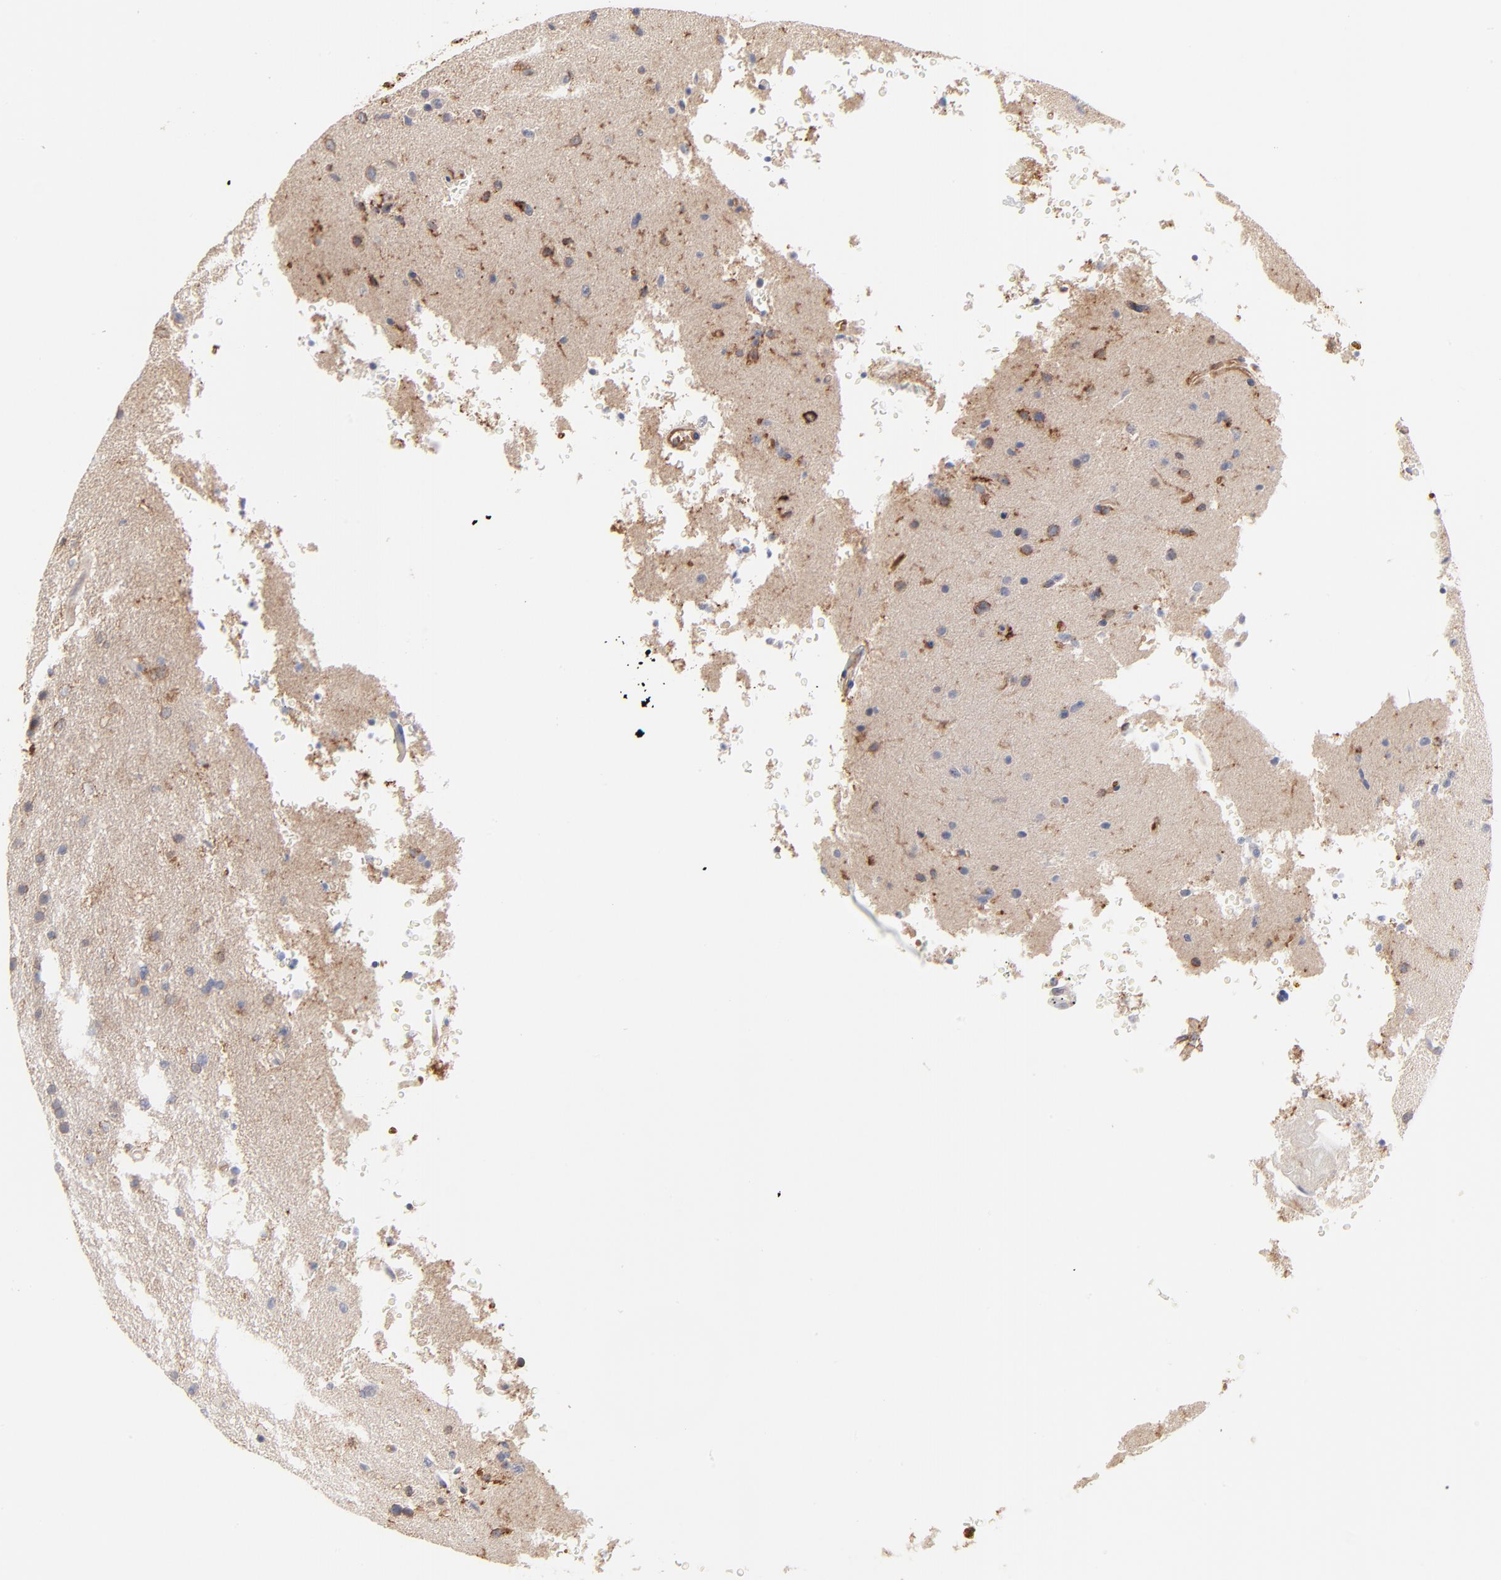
{"staining": {"intensity": "negative", "quantity": "none", "location": "none"}, "tissue": "glioma", "cell_type": "Tumor cells", "image_type": "cancer", "snomed": [{"axis": "morphology", "description": "Glioma, malignant, High grade"}, {"axis": "topography", "description": "Brain"}], "caption": "This is an immunohistochemistry (IHC) image of human glioma. There is no positivity in tumor cells.", "gene": "SLC16A1", "patient": {"sex": "male", "age": 33}}